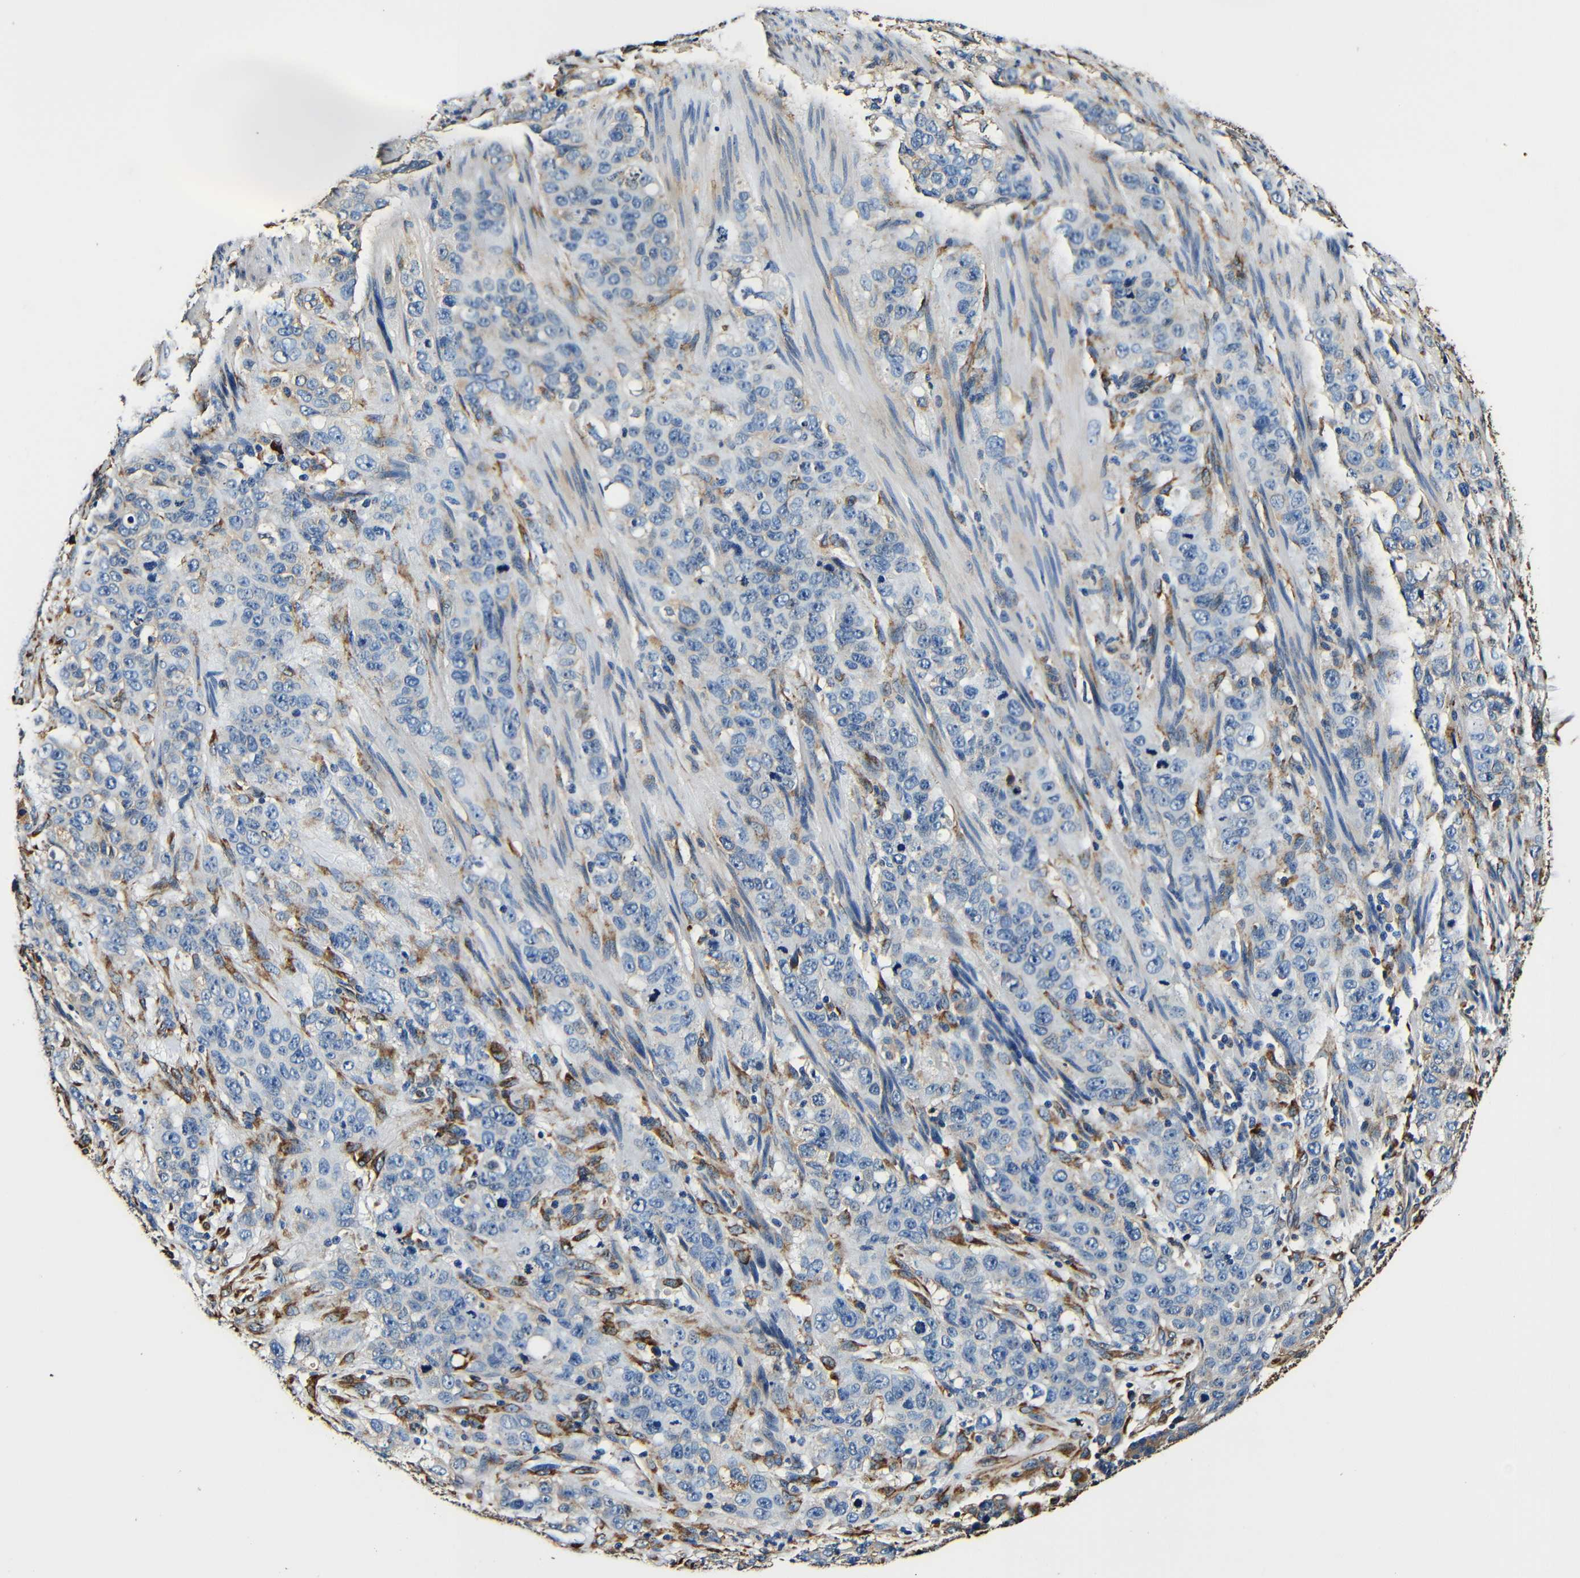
{"staining": {"intensity": "weak", "quantity": "<25%", "location": "cytoplasmic/membranous"}, "tissue": "stomach cancer", "cell_type": "Tumor cells", "image_type": "cancer", "snomed": [{"axis": "morphology", "description": "Adenocarcinoma, NOS"}, {"axis": "topography", "description": "Stomach"}], "caption": "High magnification brightfield microscopy of stomach cancer (adenocarcinoma) stained with DAB (3,3'-diaminobenzidine) (brown) and counterstained with hematoxylin (blue): tumor cells show no significant positivity. (DAB immunohistochemistry, high magnification).", "gene": "RRBP1", "patient": {"sex": "male", "age": 48}}